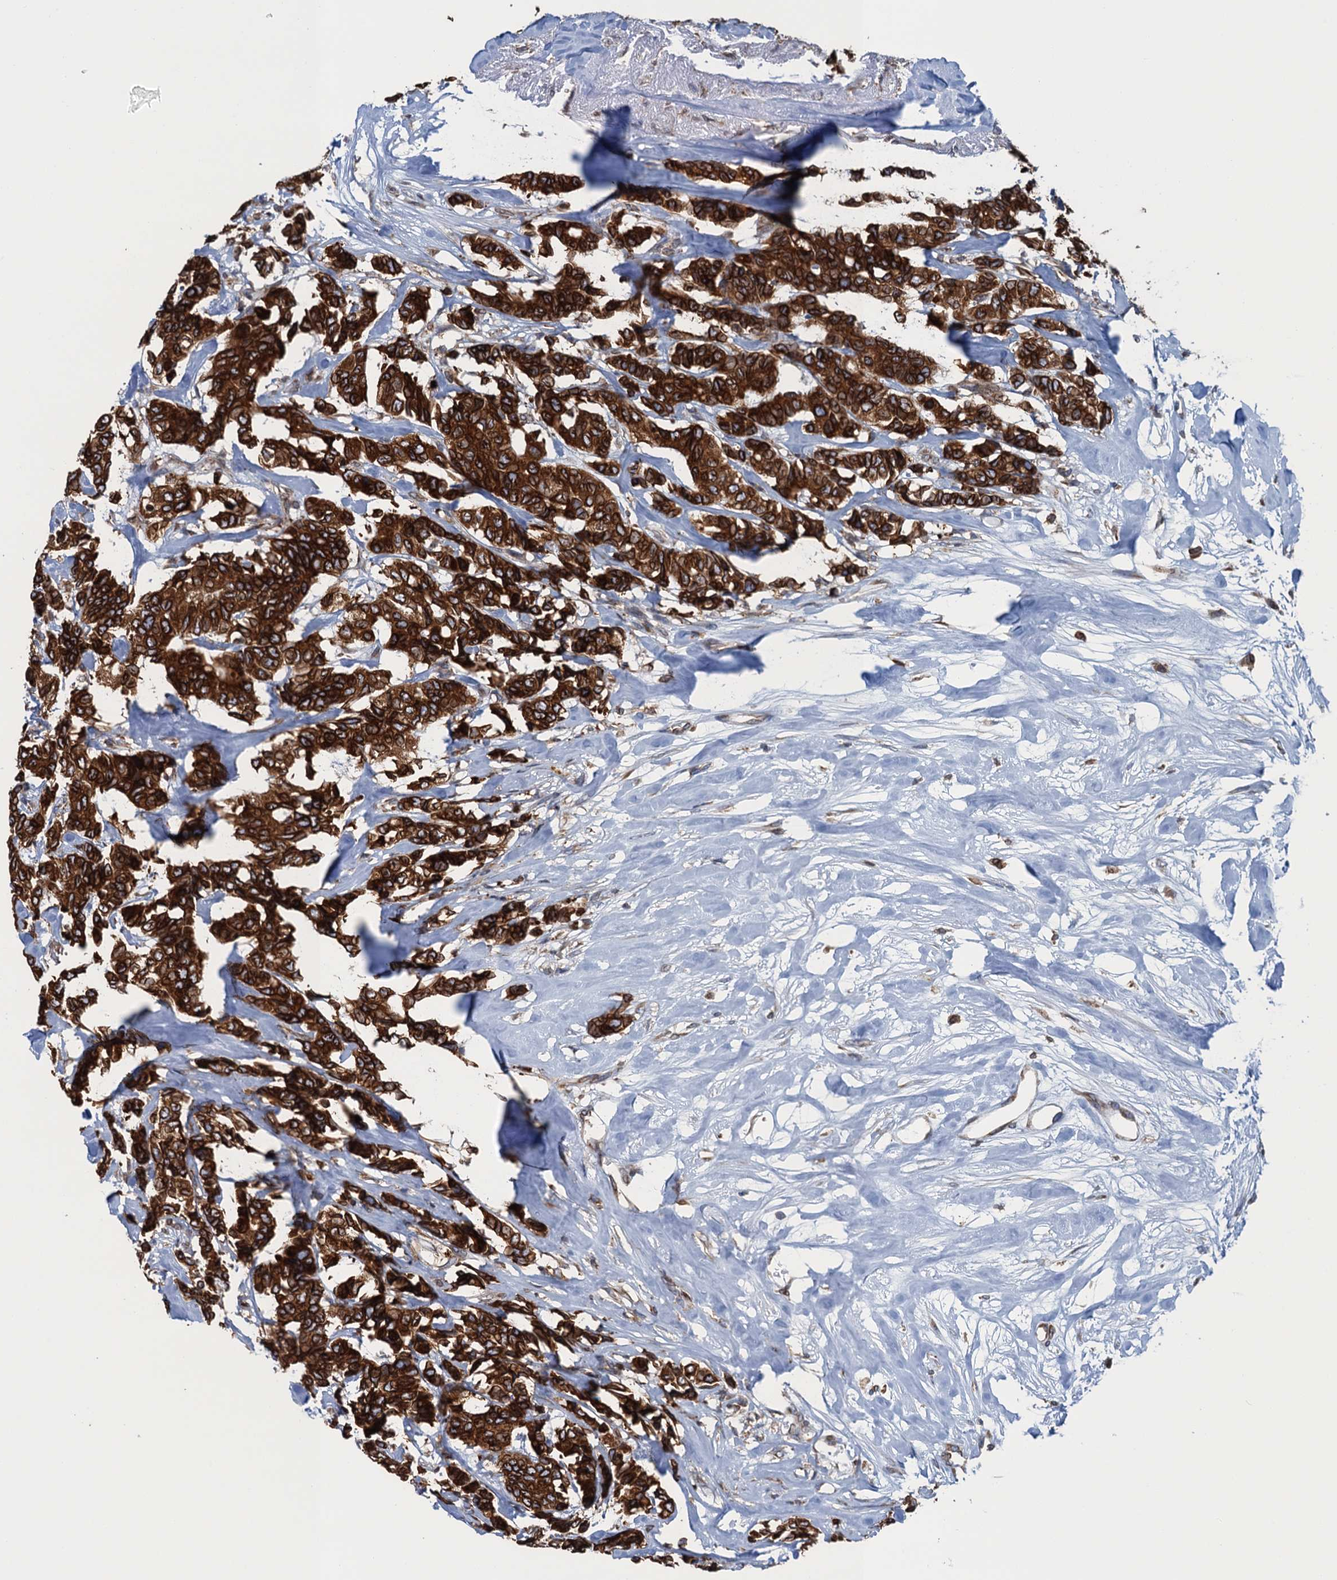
{"staining": {"intensity": "strong", "quantity": ">75%", "location": "cytoplasmic/membranous"}, "tissue": "breast cancer", "cell_type": "Tumor cells", "image_type": "cancer", "snomed": [{"axis": "morphology", "description": "Duct carcinoma"}, {"axis": "topography", "description": "Breast"}], "caption": "A brown stain highlights strong cytoplasmic/membranous expression of a protein in breast invasive ductal carcinoma tumor cells.", "gene": "TMEM205", "patient": {"sex": "female", "age": 87}}